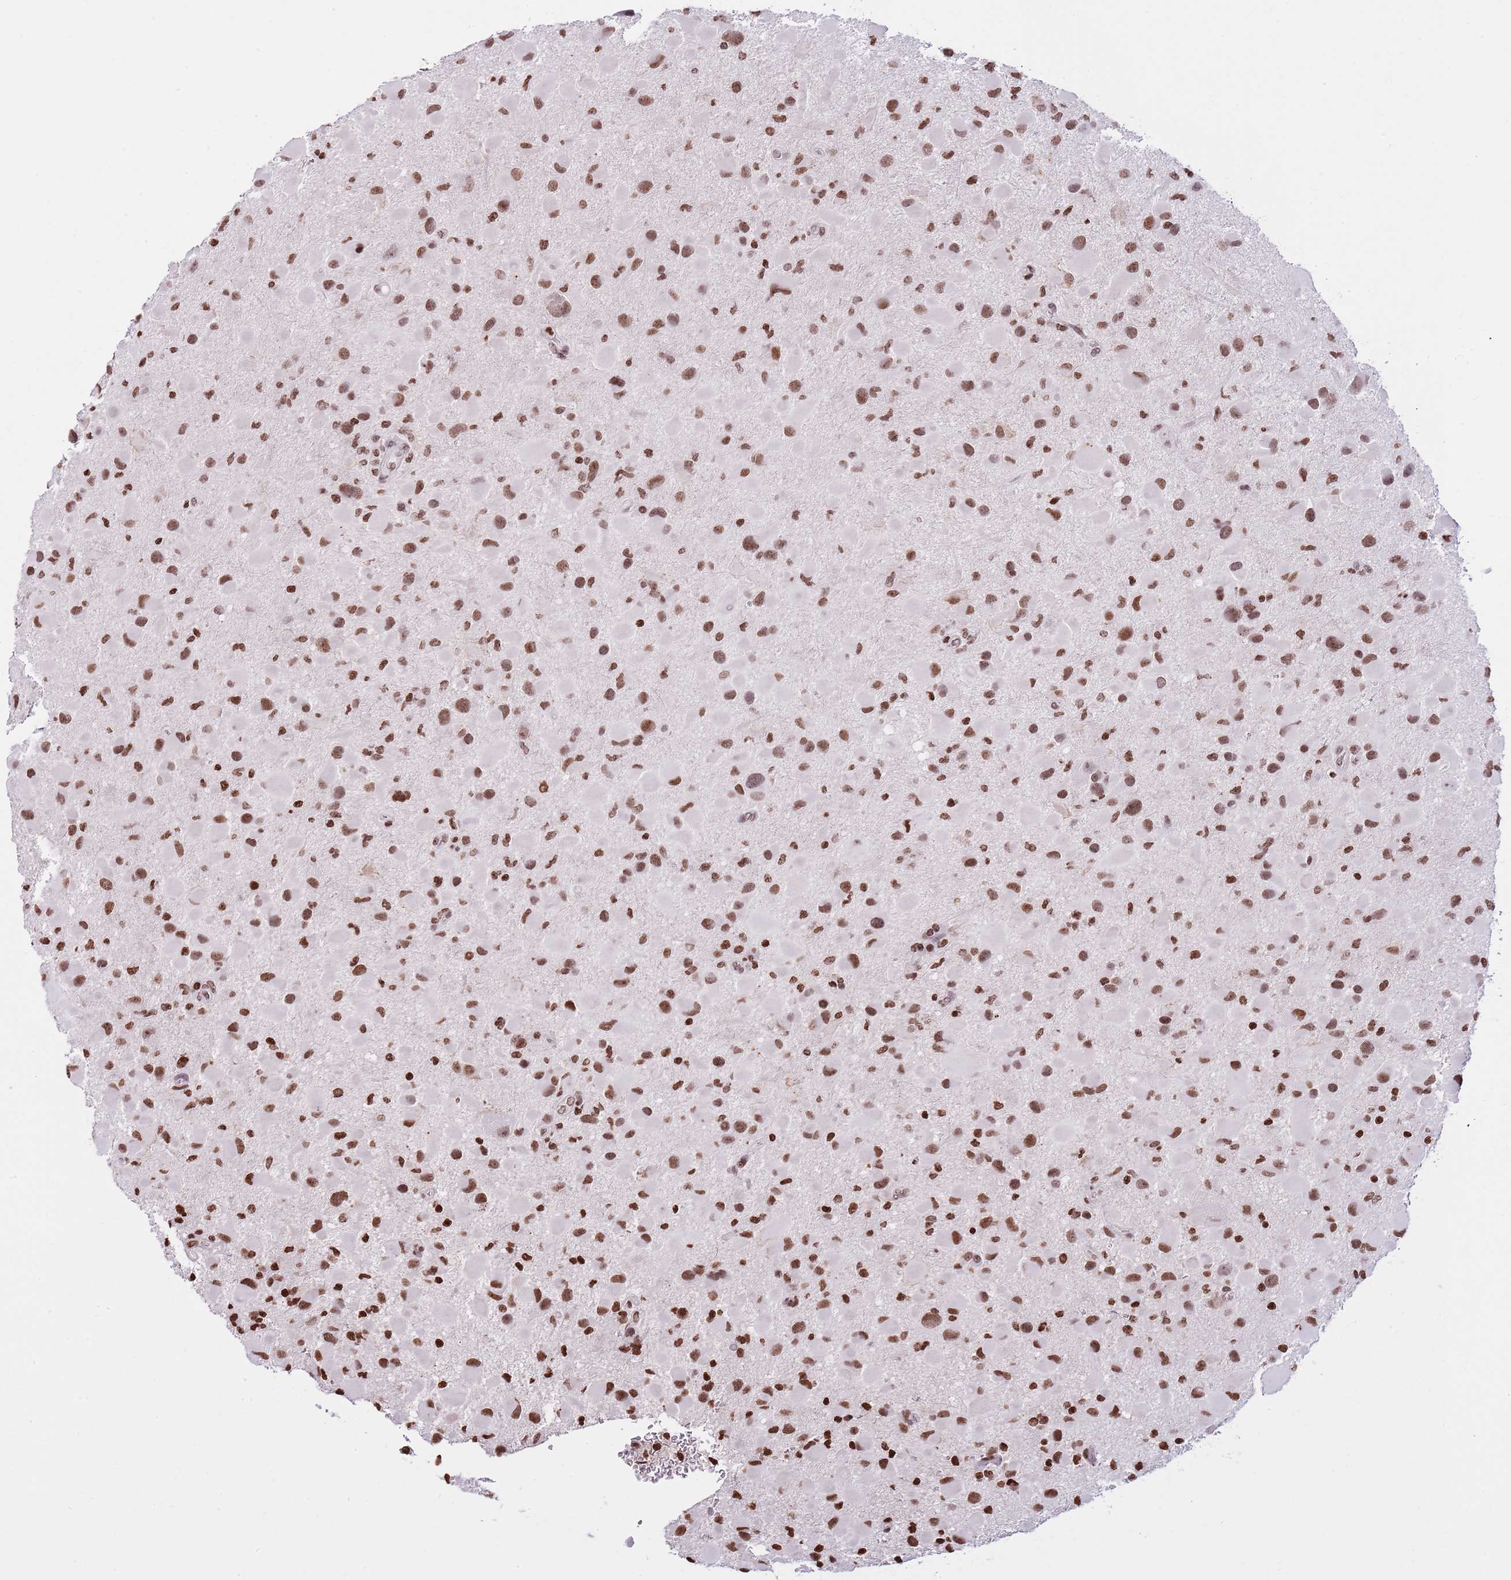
{"staining": {"intensity": "strong", "quantity": ">75%", "location": "nuclear"}, "tissue": "glioma", "cell_type": "Tumor cells", "image_type": "cancer", "snomed": [{"axis": "morphology", "description": "Glioma, malignant, Low grade"}, {"axis": "topography", "description": "Brain"}], "caption": "Protein expression by immunohistochemistry exhibits strong nuclear positivity in about >75% of tumor cells in malignant glioma (low-grade). (DAB (3,3'-diaminobenzidine) IHC with brightfield microscopy, high magnification).", "gene": "KPNA3", "patient": {"sex": "female", "age": 32}}